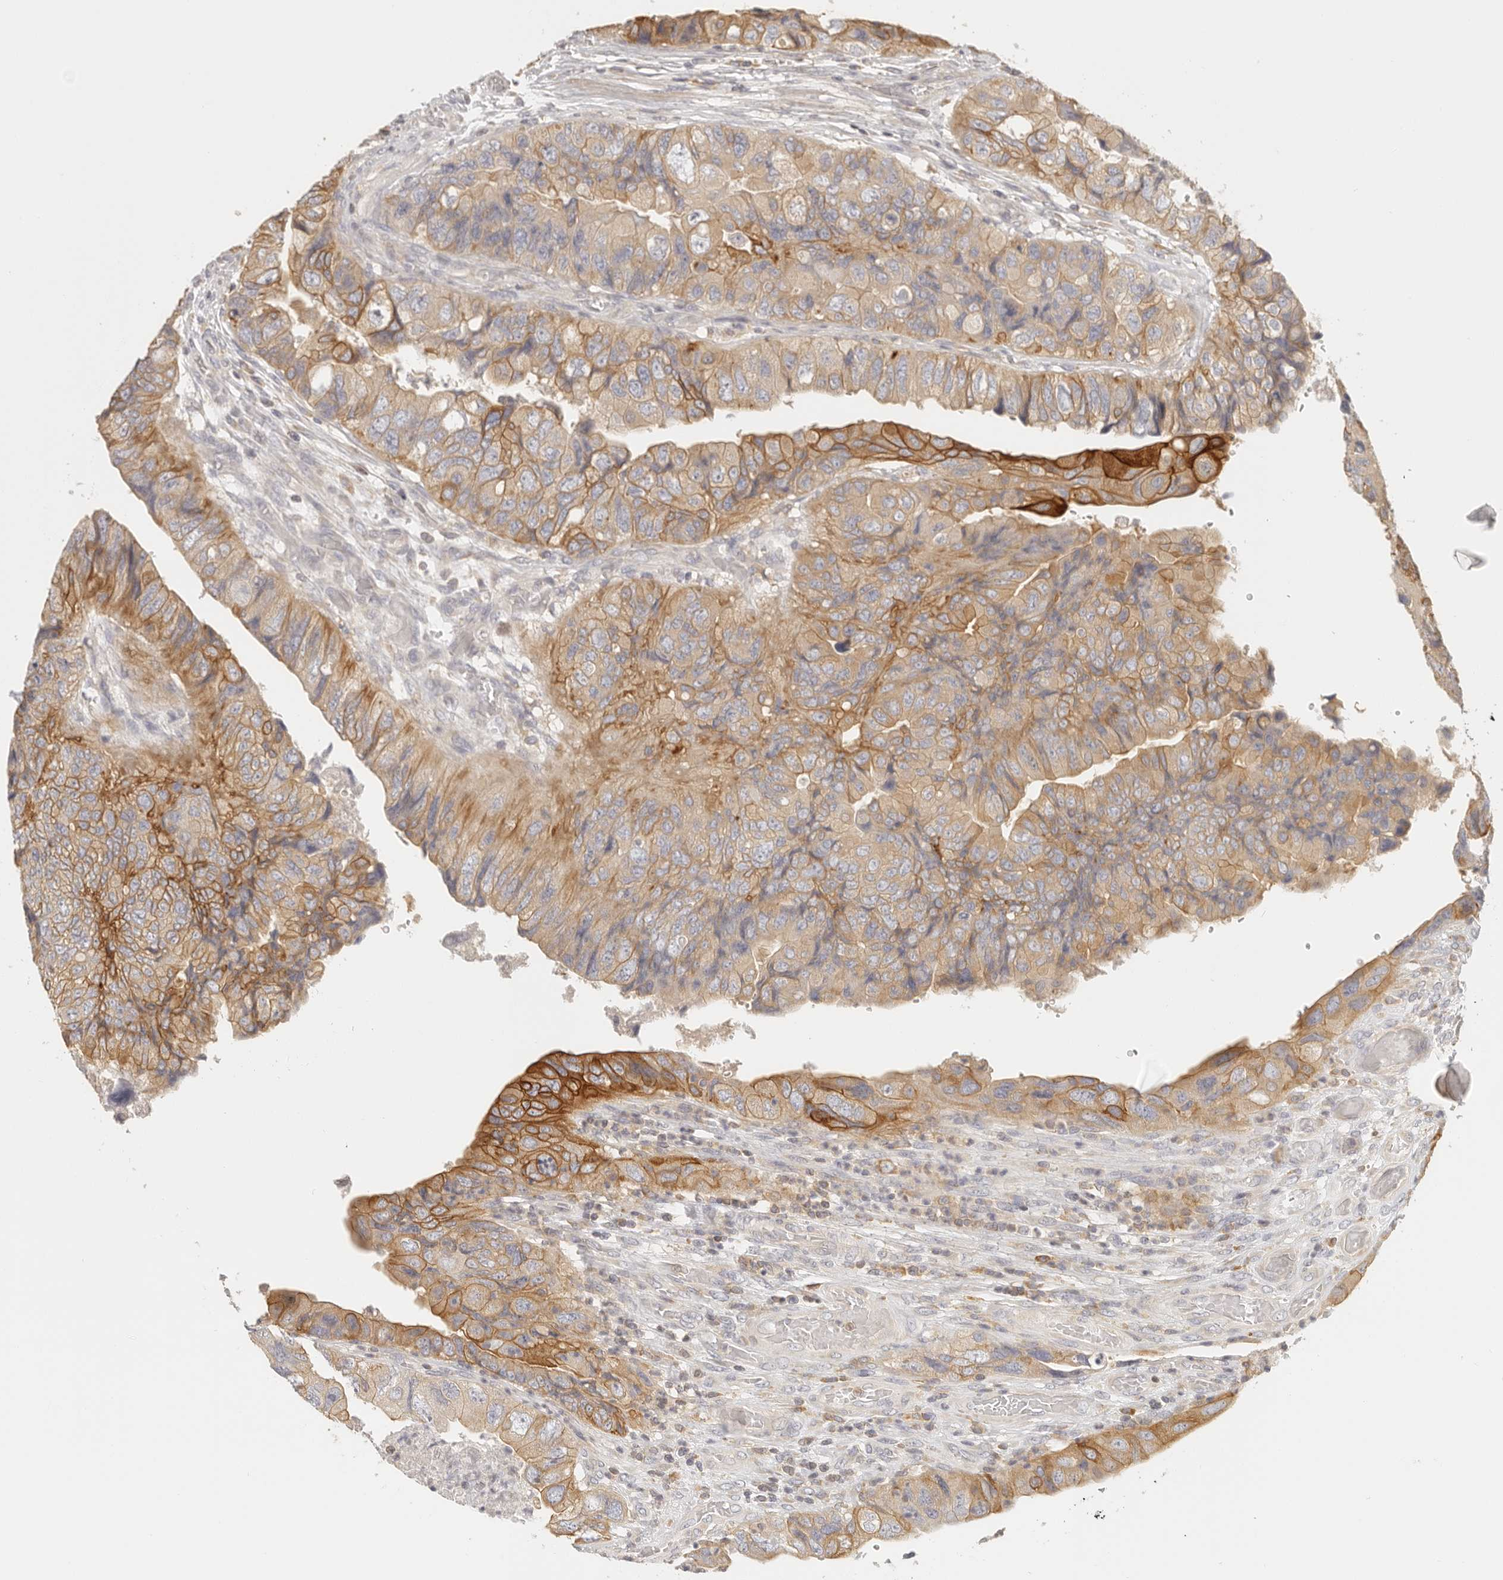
{"staining": {"intensity": "moderate", "quantity": ">75%", "location": "cytoplasmic/membranous"}, "tissue": "colorectal cancer", "cell_type": "Tumor cells", "image_type": "cancer", "snomed": [{"axis": "morphology", "description": "Adenocarcinoma, NOS"}, {"axis": "topography", "description": "Rectum"}], "caption": "Immunohistochemistry photomicrograph of colorectal adenocarcinoma stained for a protein (brown), which displays medium levels of moderate cytoplasmic/membranous positivity in about >75% of tumor cells.", "gene": "ANXA9", "patient": {"sex": "male", "age": 63}}